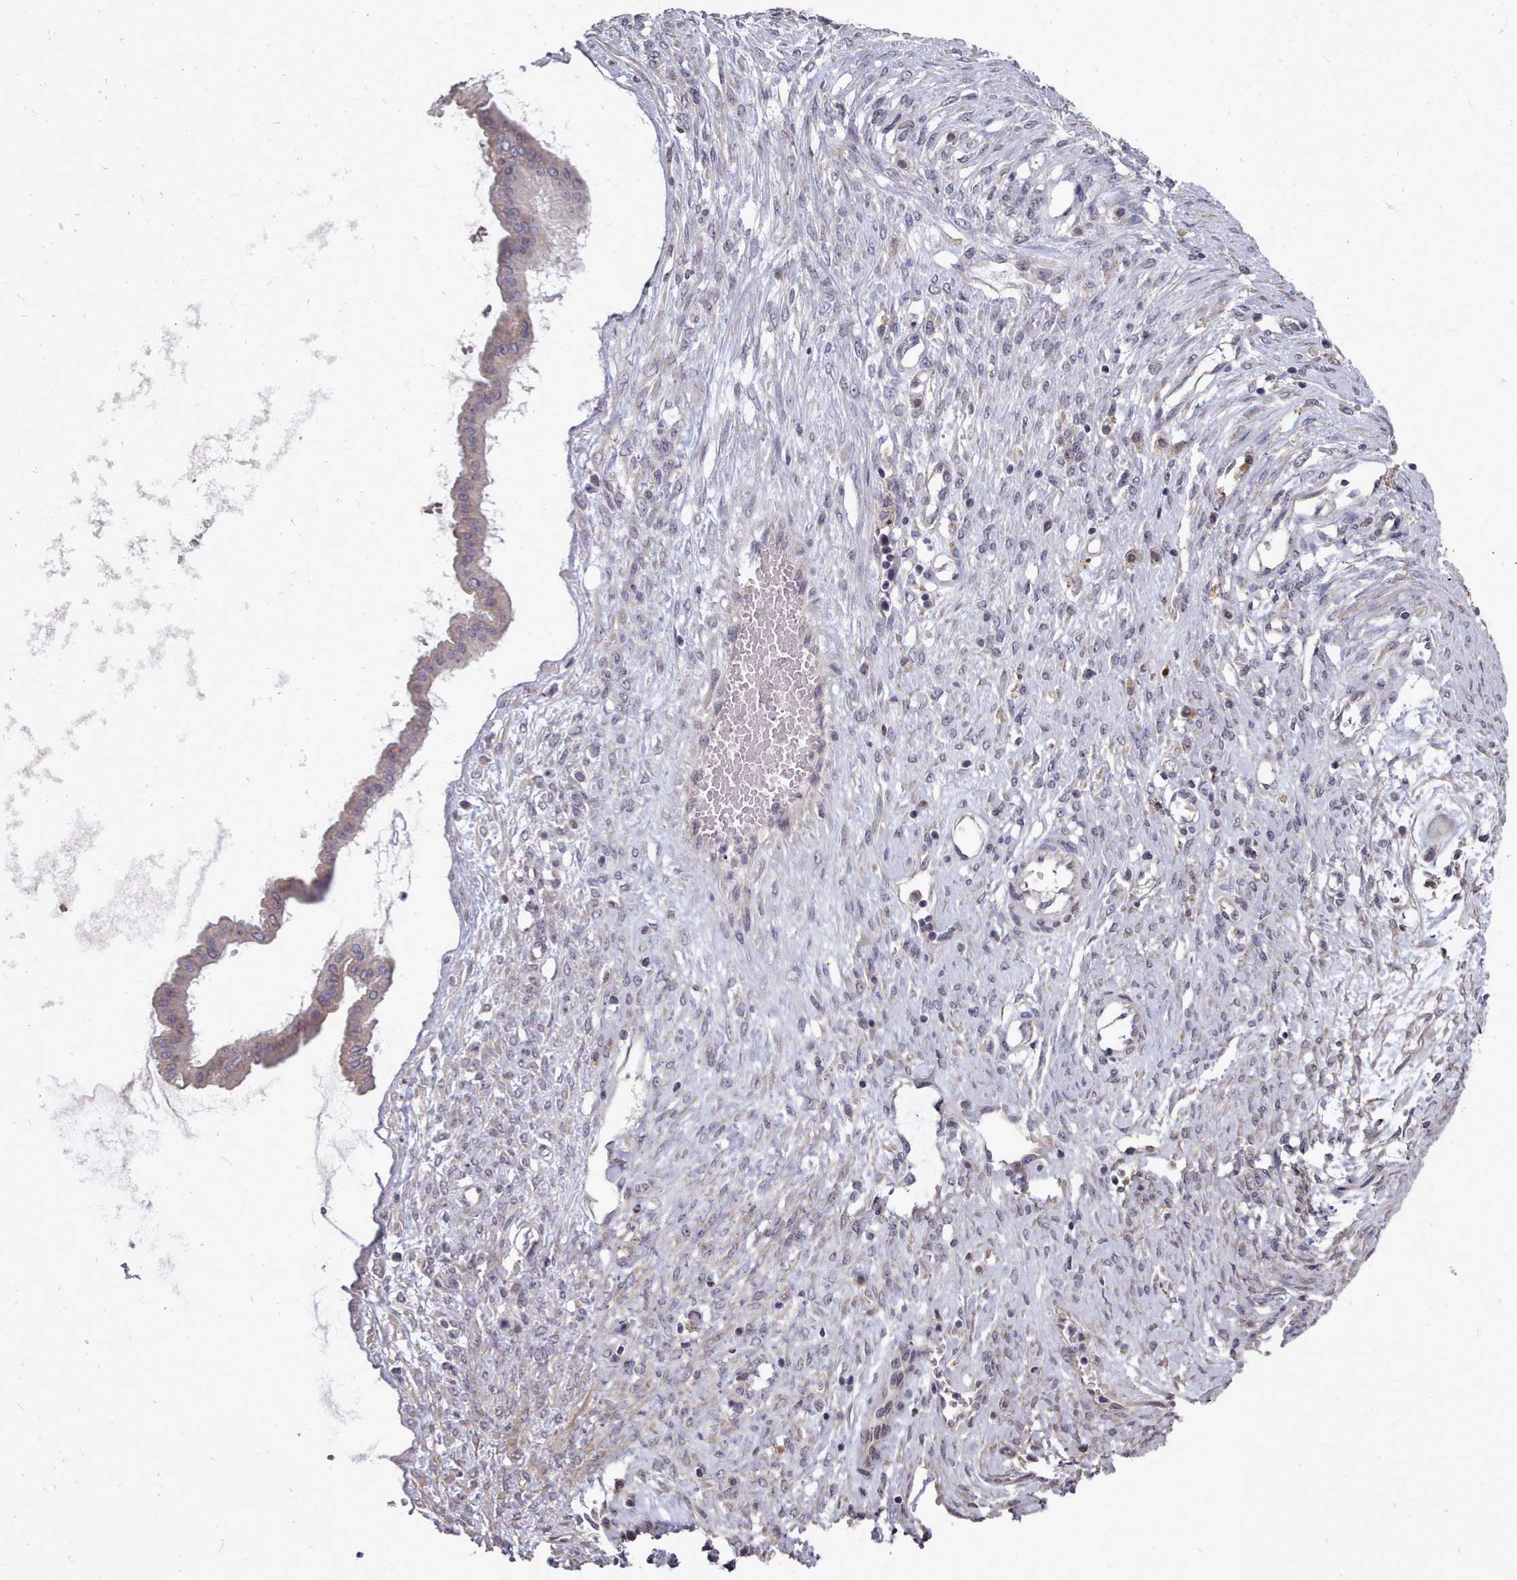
{"staining": {"intensity": "weak", "quantity": "<25%", "location": "cytoplasmic/membranous"}, "tissue": "ovarian cancer", "cell_type": "Tumor cells", "image_type": "cancer", "snomed": [{"axis": "morphology", "description": "Cystadenocarcinoma, mucinous, NOS"}, {"axis": "topography", "description": "Ovary"}], "caption": "This is a micrograph of immunohistochemistry (IHC) staining of ovarian cancer (mucinous cystadenocarcinoma), which shows no expression in tumor cells.", "gene": "ACKR3", "patient": {"sex": "female", "age": 73}}